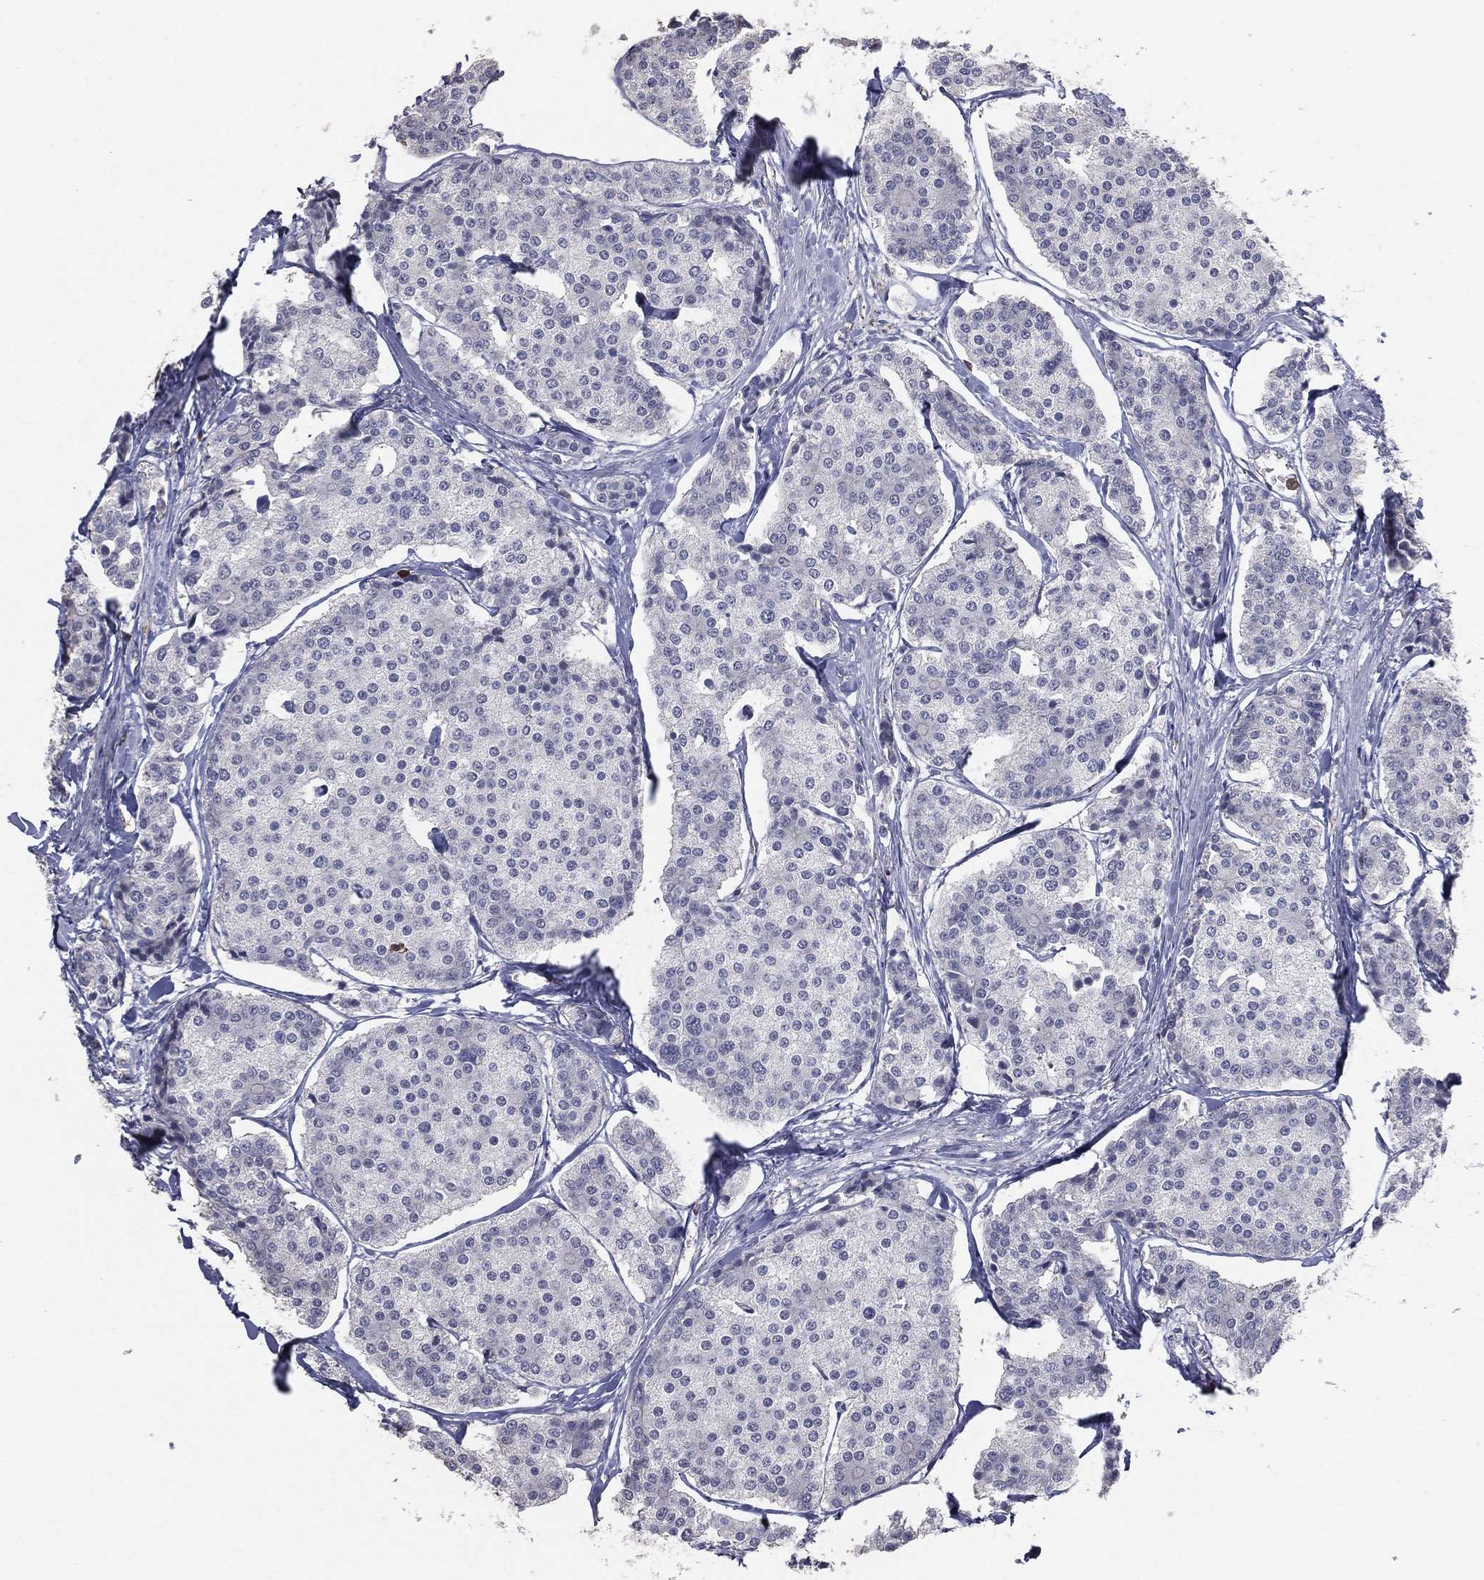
{"staining": {"intensity": "negative", "quantity": "none", "location": "none"}, "tissue": "carcinoid", "cell_type": "Tumor cells", "image_type": "cancer", "snomed": [{"axis": "morphology", "description": "Carcinoid, malignant, NOS"}, {"axis": "topography", "description": "Small intestine"}], "caption": "High magnification brightfield microscopy of carcinoid stained with DAB (3,3'-diaminobenzidine) (brown) and counterstained with hematoxylin (blue): tumor cells show no significant positivity.", "gene": "PSTPIP1", "patient": {"sex": "female", "age": 65}}